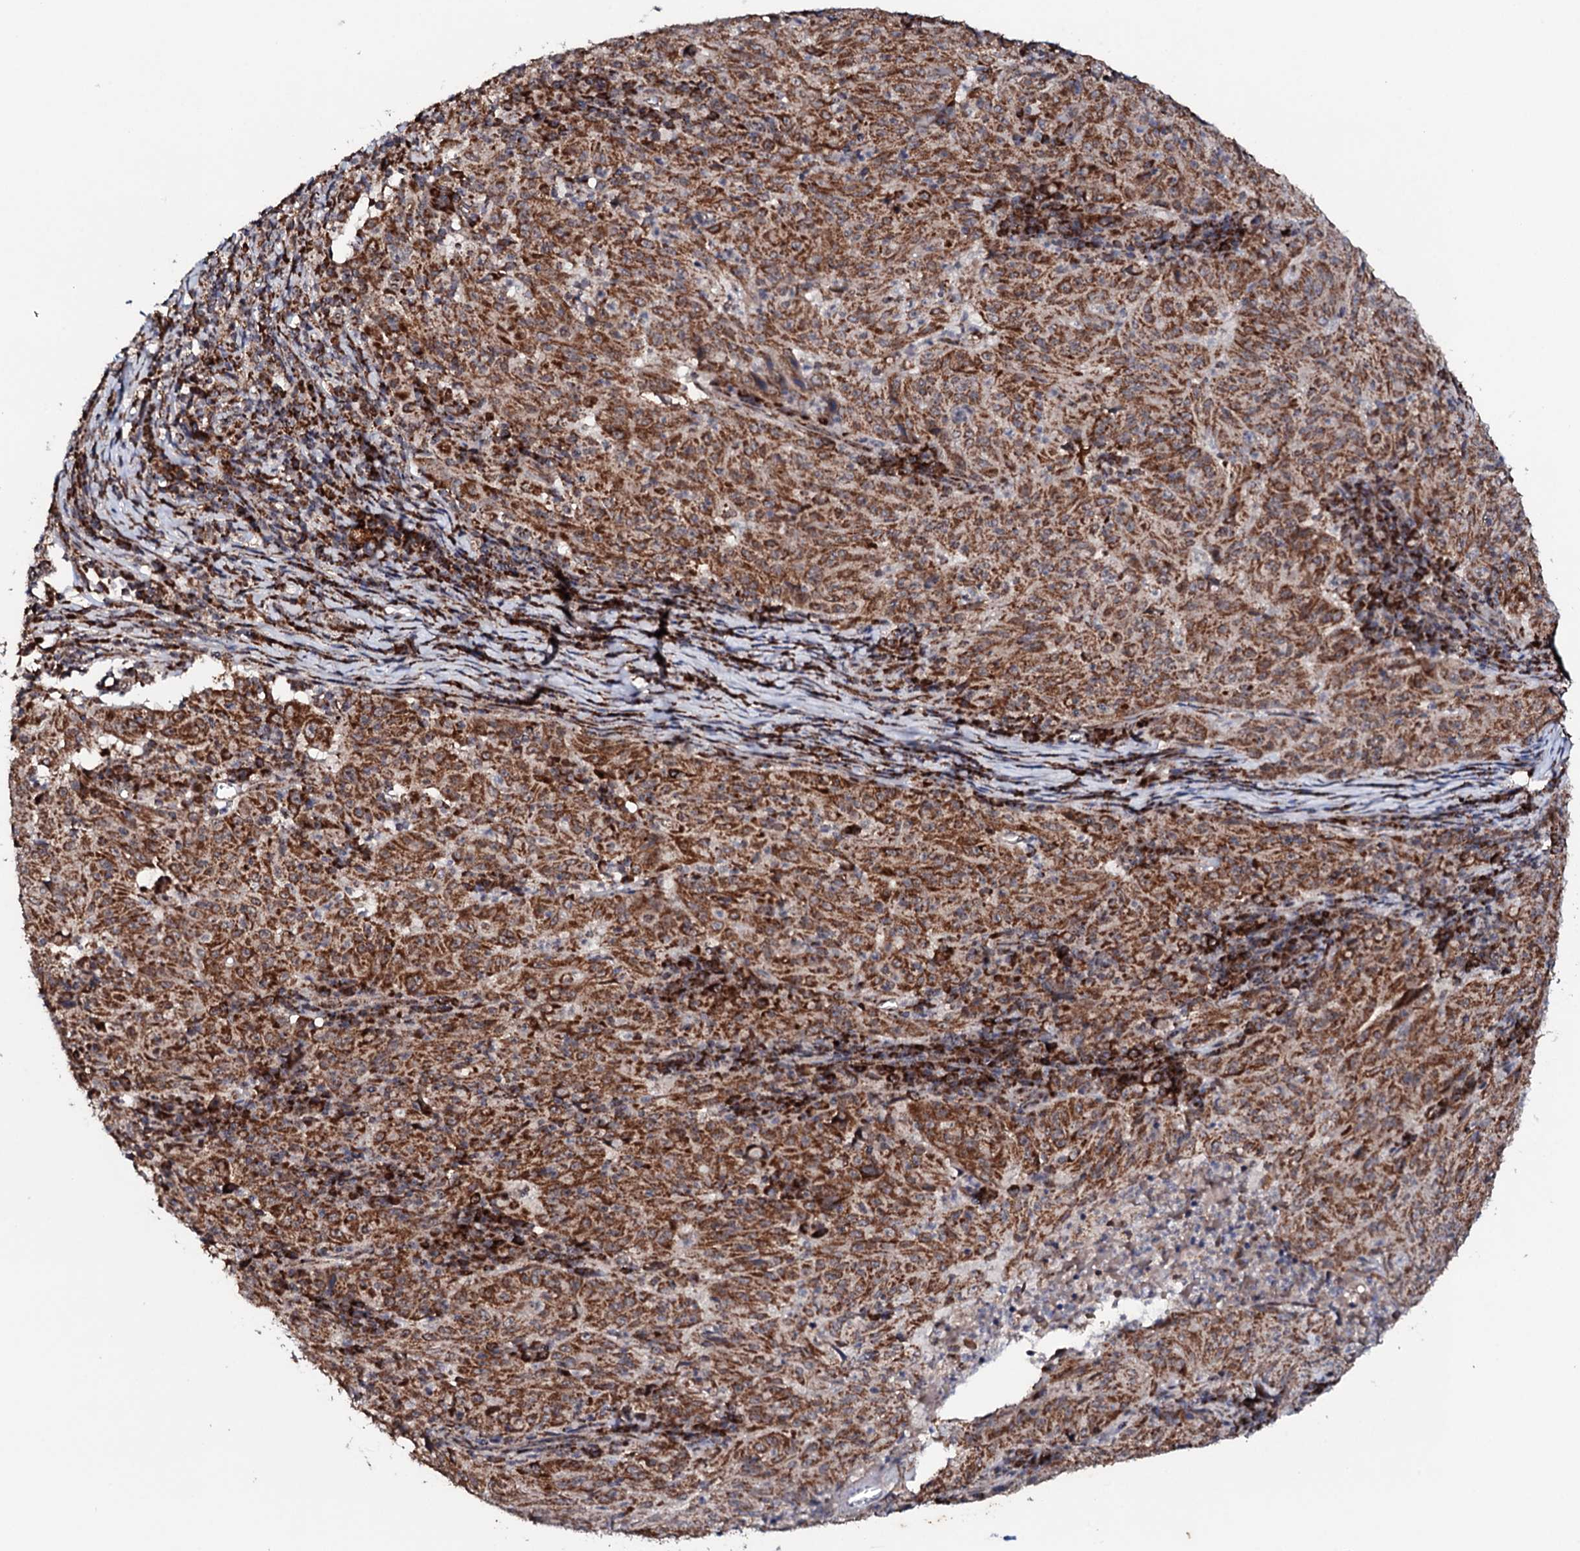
{"staining": {"intensity": "strong", "quantity": ">75%", "location": "cytoplasmic/membranous"}, "tissue": "pancreatic cancer", "cell_type": "Tumor cells", "image_type": "cancer", "snomed": [{"axis": "morphology", "description": "Adenocarcinoma, NOS"}, {"axis": "topography", "description": "Pancreas"}], "caption": "Immunohistochemical staining of adenocarcinoma (pancreatic) demonstrates strong cytoplasmic/membranous protein staining in approximately >75% of tumor cells. Ihc stains the protein in brown and the nuclei are stained blue.", "gene": "MTIF3", "patient": {"sex": "male", "age": 63}}